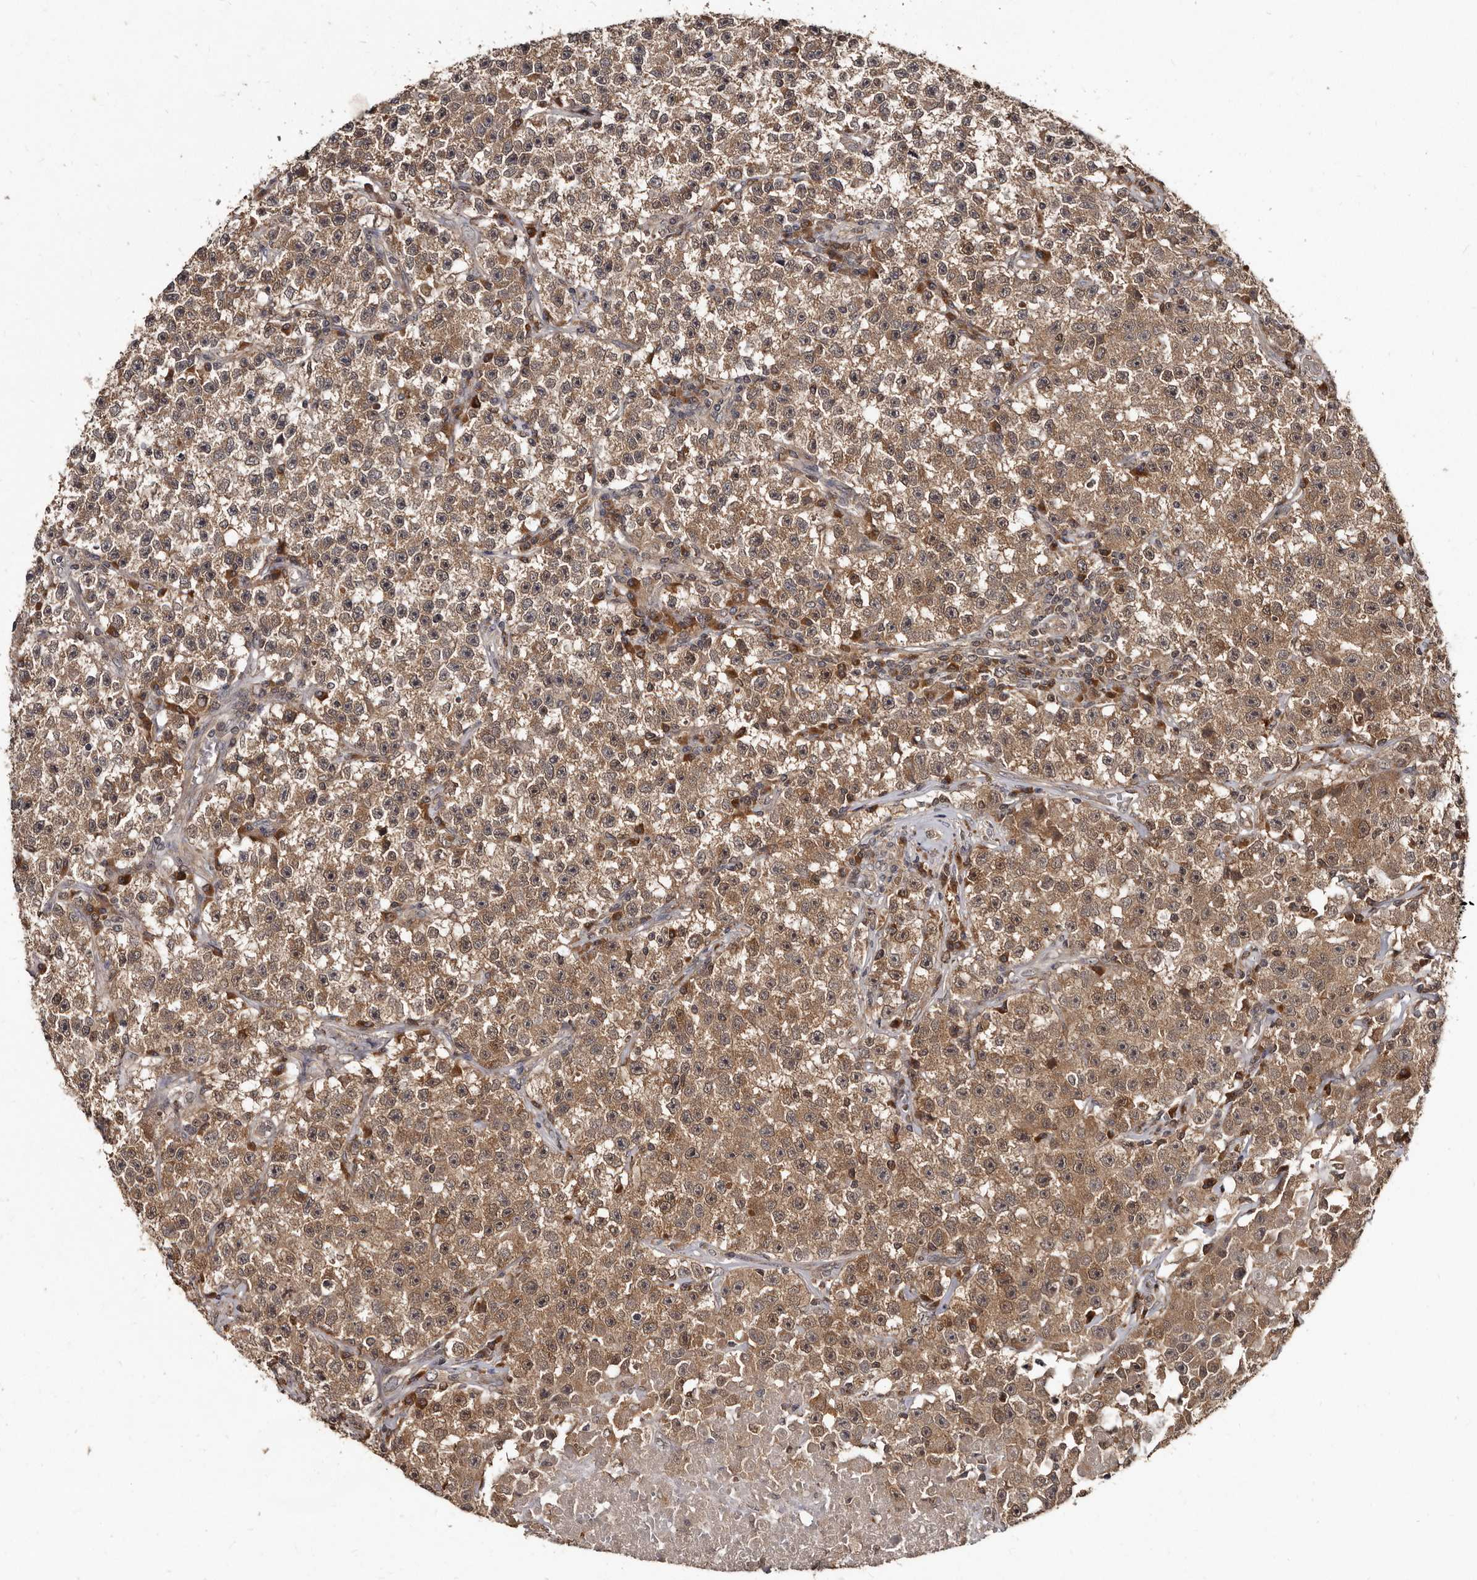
{"staining": {"intensity": "moderate", "quantity": ">75%", "location": "cytoplasmic/membranous"}, "tissue": "testis cancer", "cell_type": "Tumor cells", "image_type": "cancer", "snomed": [{"axis": "morphology", "description": "Seminoma, NOS"}, {"axis": "topography", "description": "Testis"}], "caption": "Immunohistochemical staining of human testis cancer displays medium levels of moderate cytoplasmic/membranous protein staining in approximately >75% of tumor cells.", "gene": "PMVK", "patient": {"sex": "male", "age": 22}}